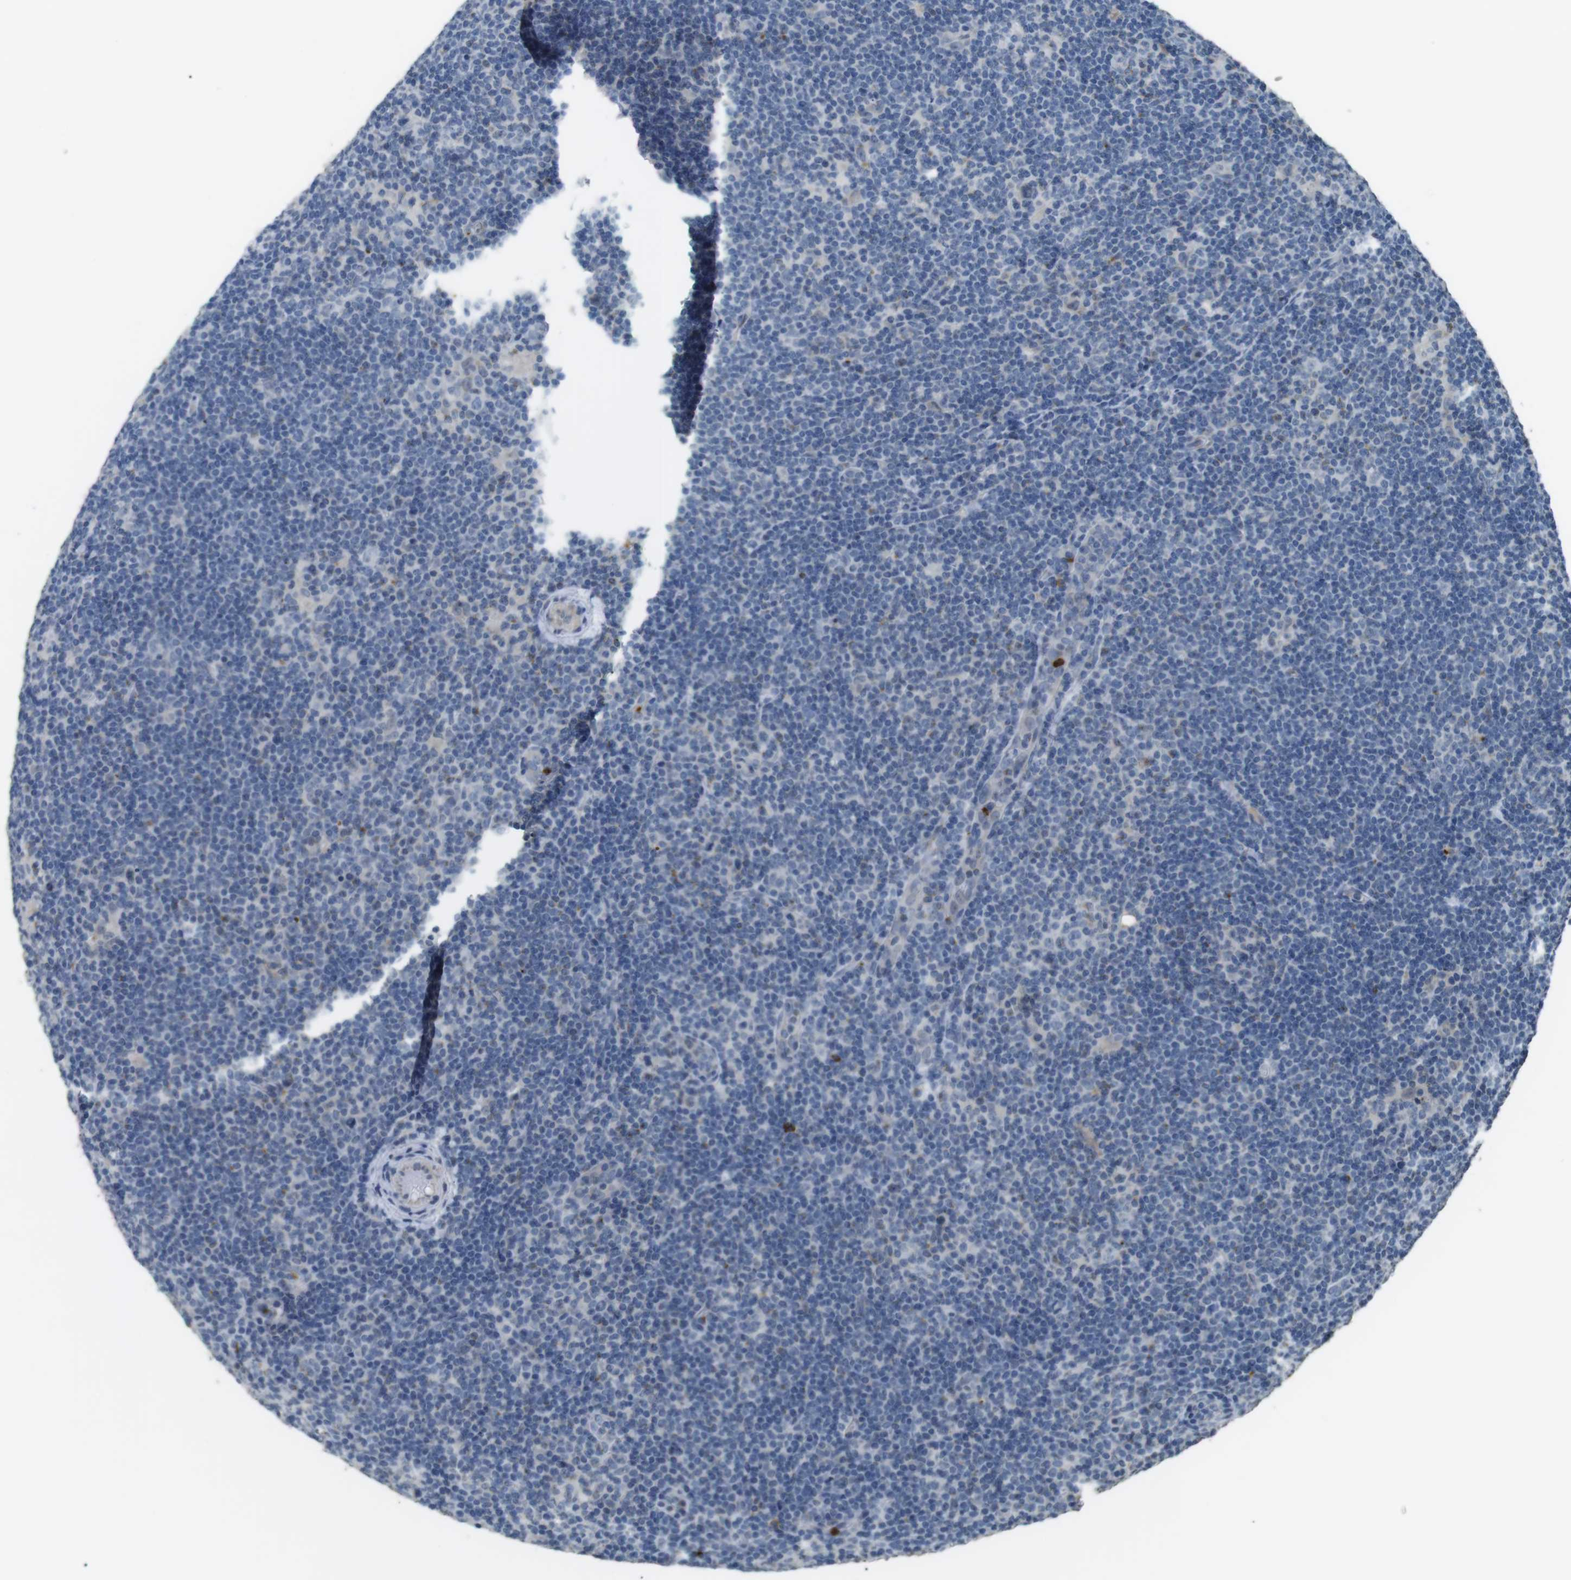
{"staining": {"intensity": "negative", "quantity": "none", "location": "none"}, "tissue": "lymphoma", "cell_type": "Tumor cells", "image_type": "cancer", "snomed": [{"axis": "morphology", "description": "Hodgkin's disease, NOS"}, {"axis": "topography", "description": "Lymph node"}], "caption": "The micrograph demonstrates no significant expression in tumor cells of Hodgkin's disease.", "gene": "GZMM", "patient": {"sex": "female", "age": 57}}